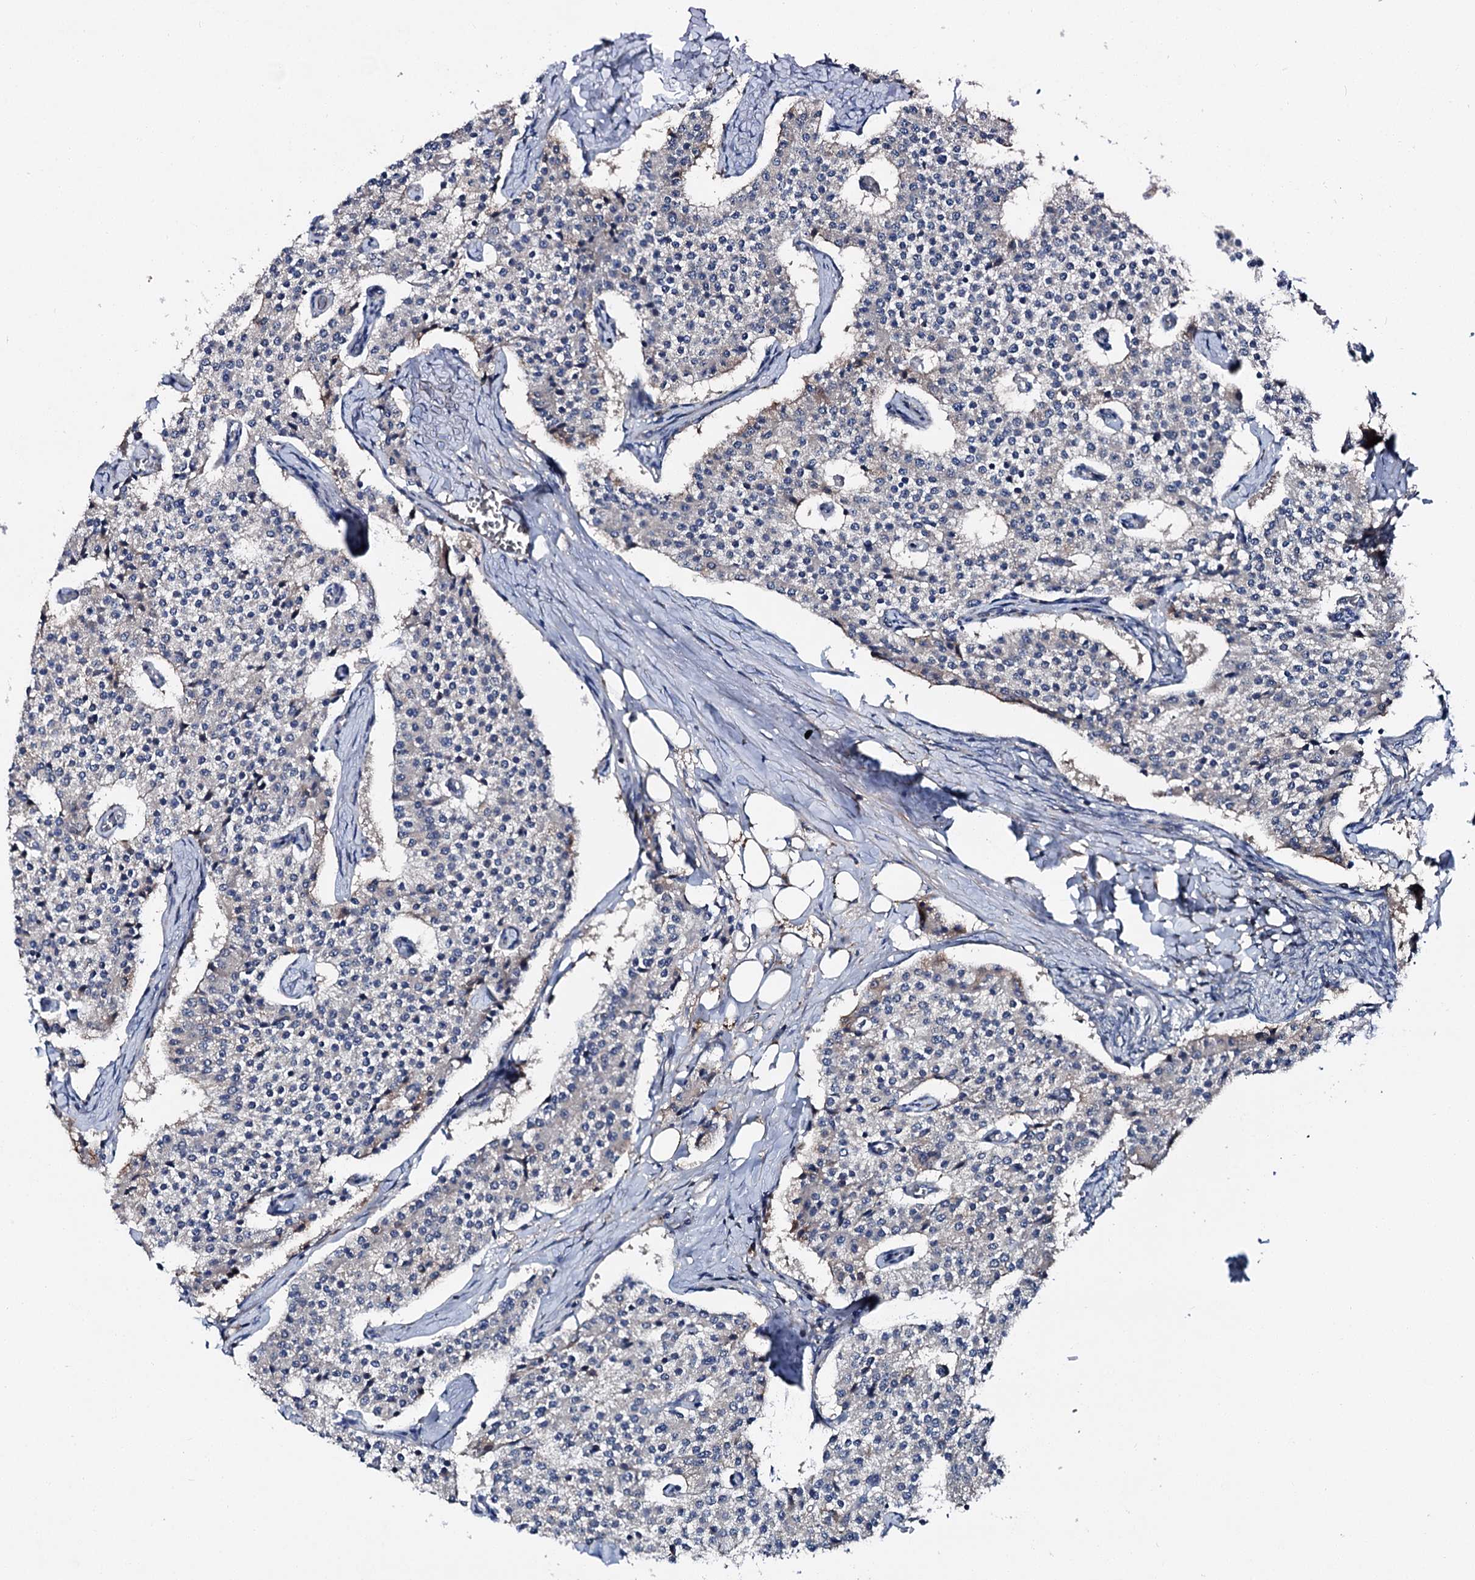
{"staining": {"intensity": "negative", "quantity": "none", "location": "none"}, "tissue": "carcinoid", "cell_type": "Tumor cells", "image_type": "cancer", "snomed": [{"axis": "morphology", "description": "Carcinoid, malignant, NOS"}, {"axis": "topography", "description": "Colon"}], "caption": "High magnification brightfield microscopy of carcinoid stained with DAB (brown) and counterstained with hematoxylin (blue): tumor cells show no significant staining.", "gene": "SLC22A25", "patient": {"sex": "female", "age": 52}}